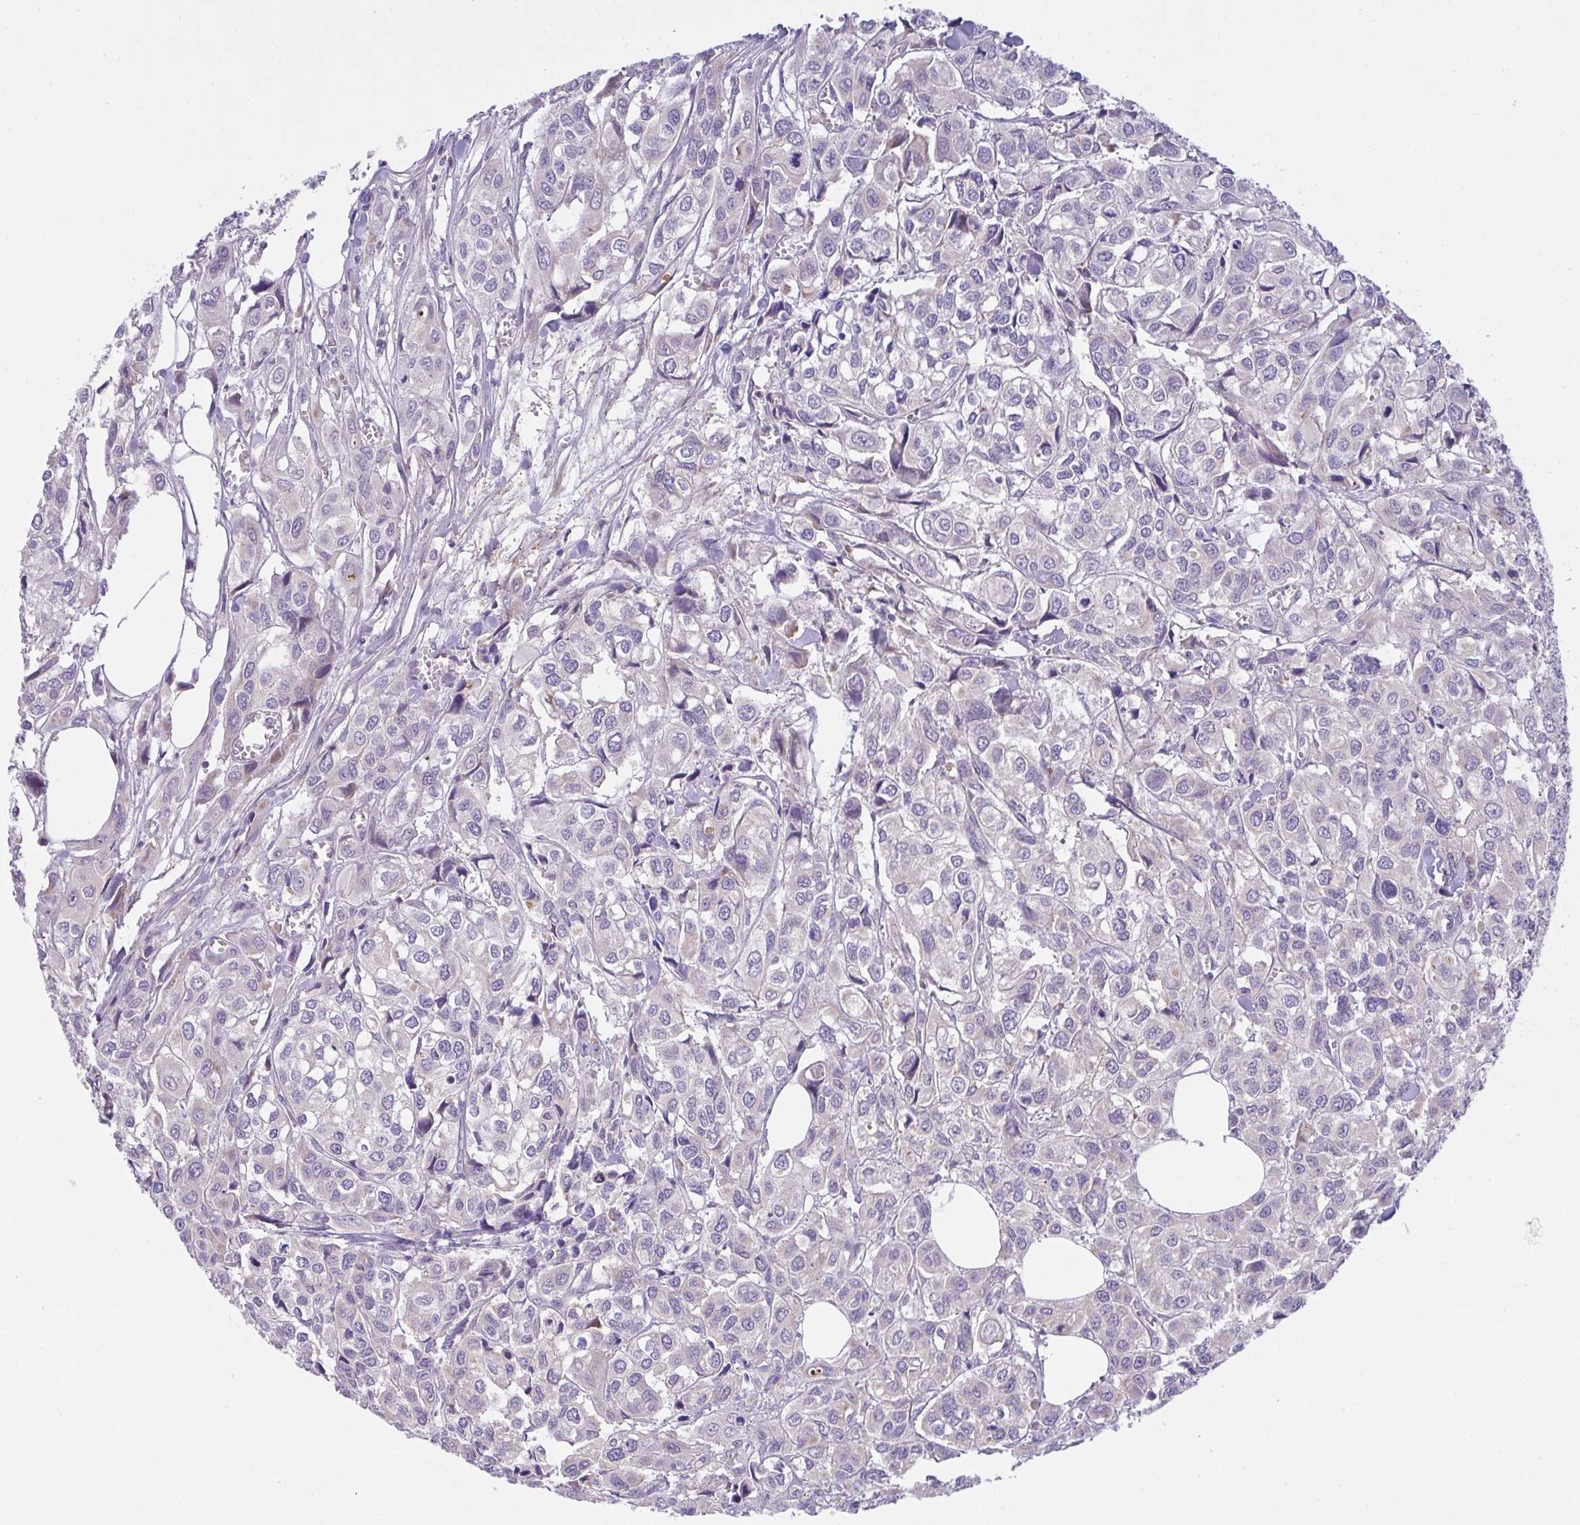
{"staining": {"intensity": "negative", "quantity": "none", "location": "none"}, "tissue": "urothelial cancer", "cell_type": "Tumor cells", "image_type": "cancer", "snomed": [{"axis": "morphology", "description": "Urothelial carcinoma, High grade"}, {"axis": "topography", "description": "Urinary bladder"}], "caption": "Tumor cells are negative for protein expression in human urothelial cancer.", "gene": "CHDH", "patient": {"sex": "male", "age": 67}}